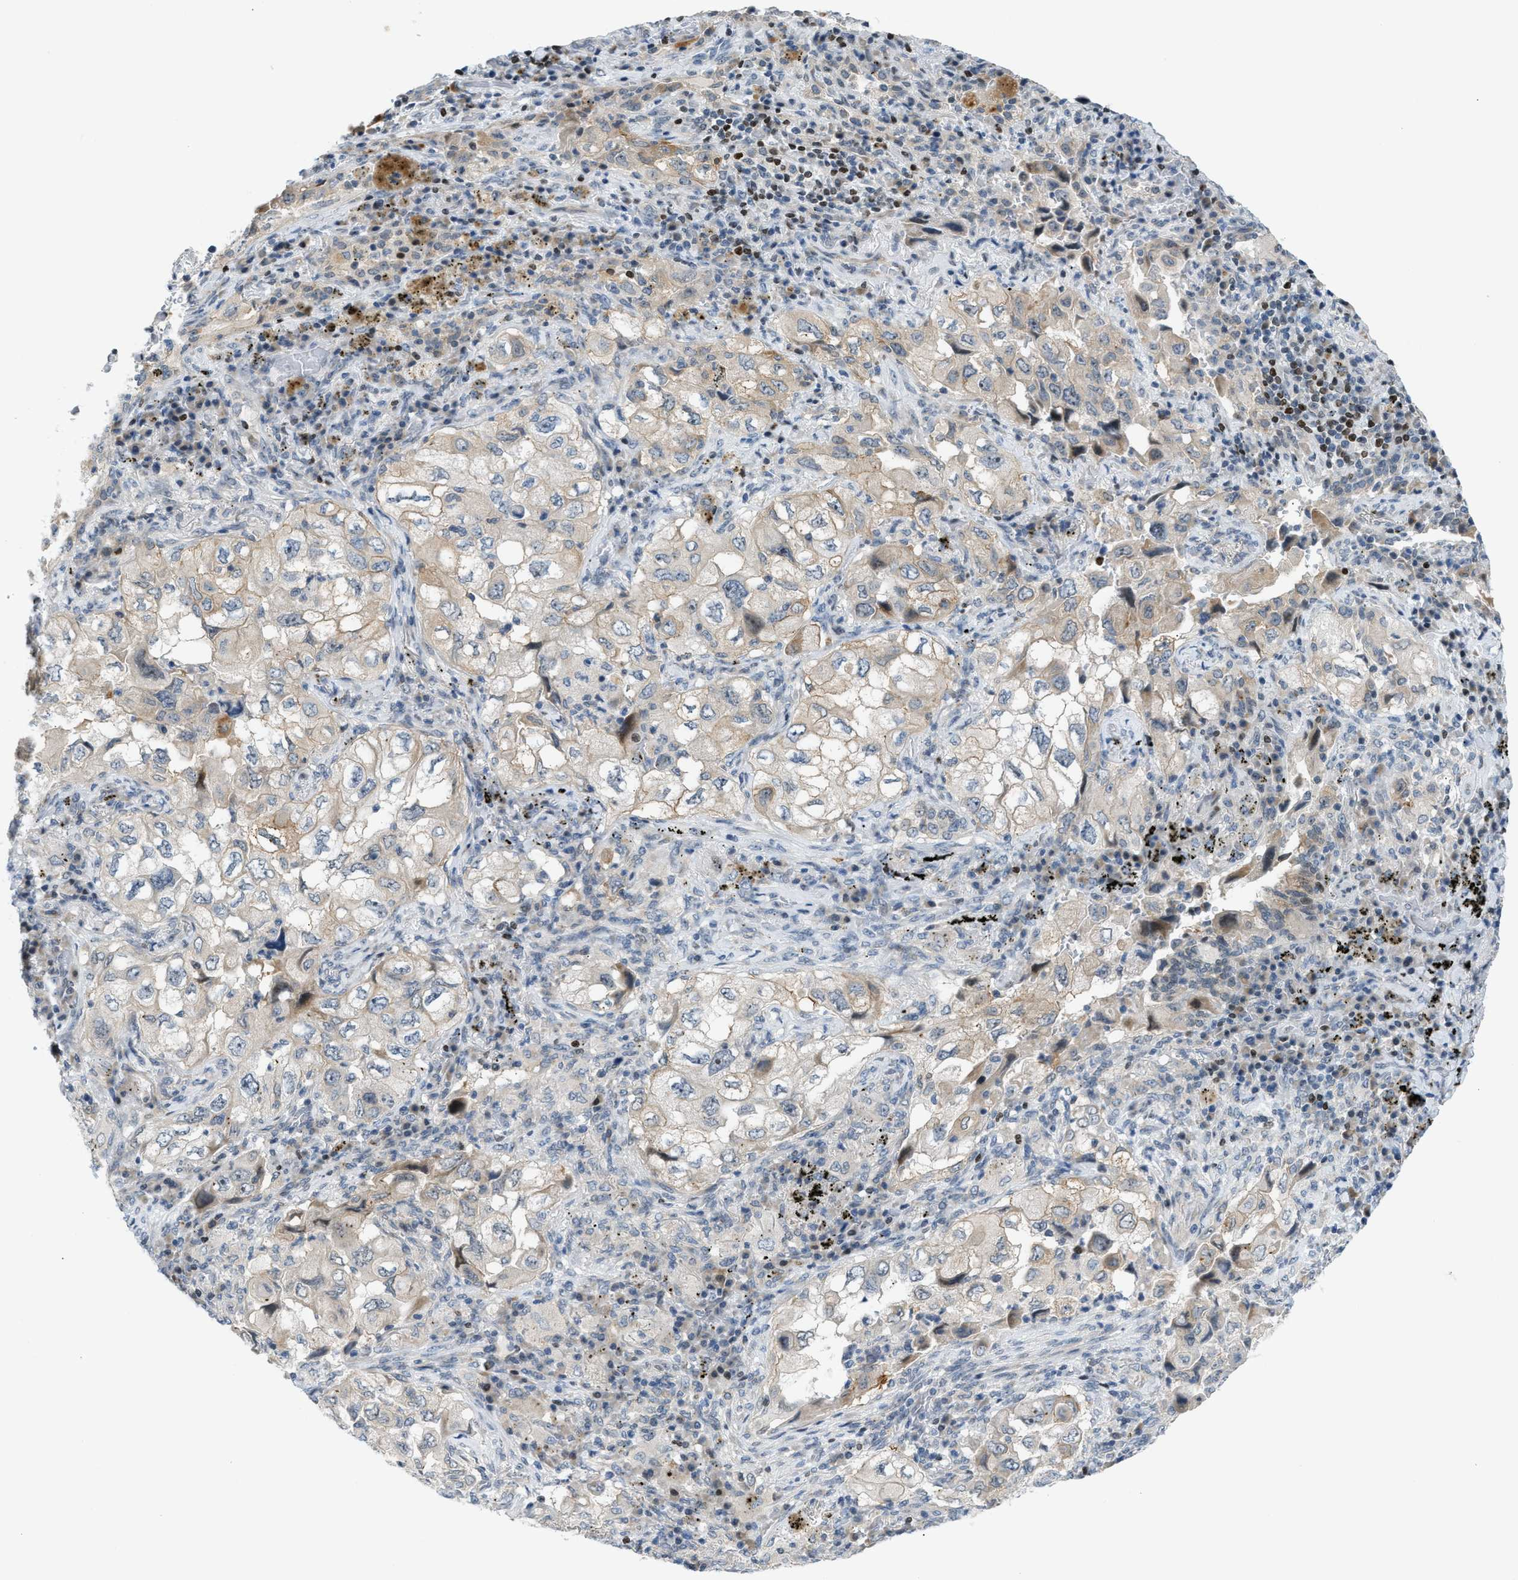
{"staining": {"intensity": "weak", "quantity": "<25%", "location": "cytoplasmic/membranous"}, "tissue": "lung cancer", "cell_type": "Tumor cells", "image_type": "cancer", "snomed": [{"axis": "morphology", "description": "Adenocarcinoma, NOS"}, {"axis": "topography", "description": "Lung"}], "caption": "Human lung cancer stained for a protein using immunohistochemistry (IHC) exhibits no positivity in tumor cells.", "gene": "NPS", "patient": {"sex": "male", "age": 64}}